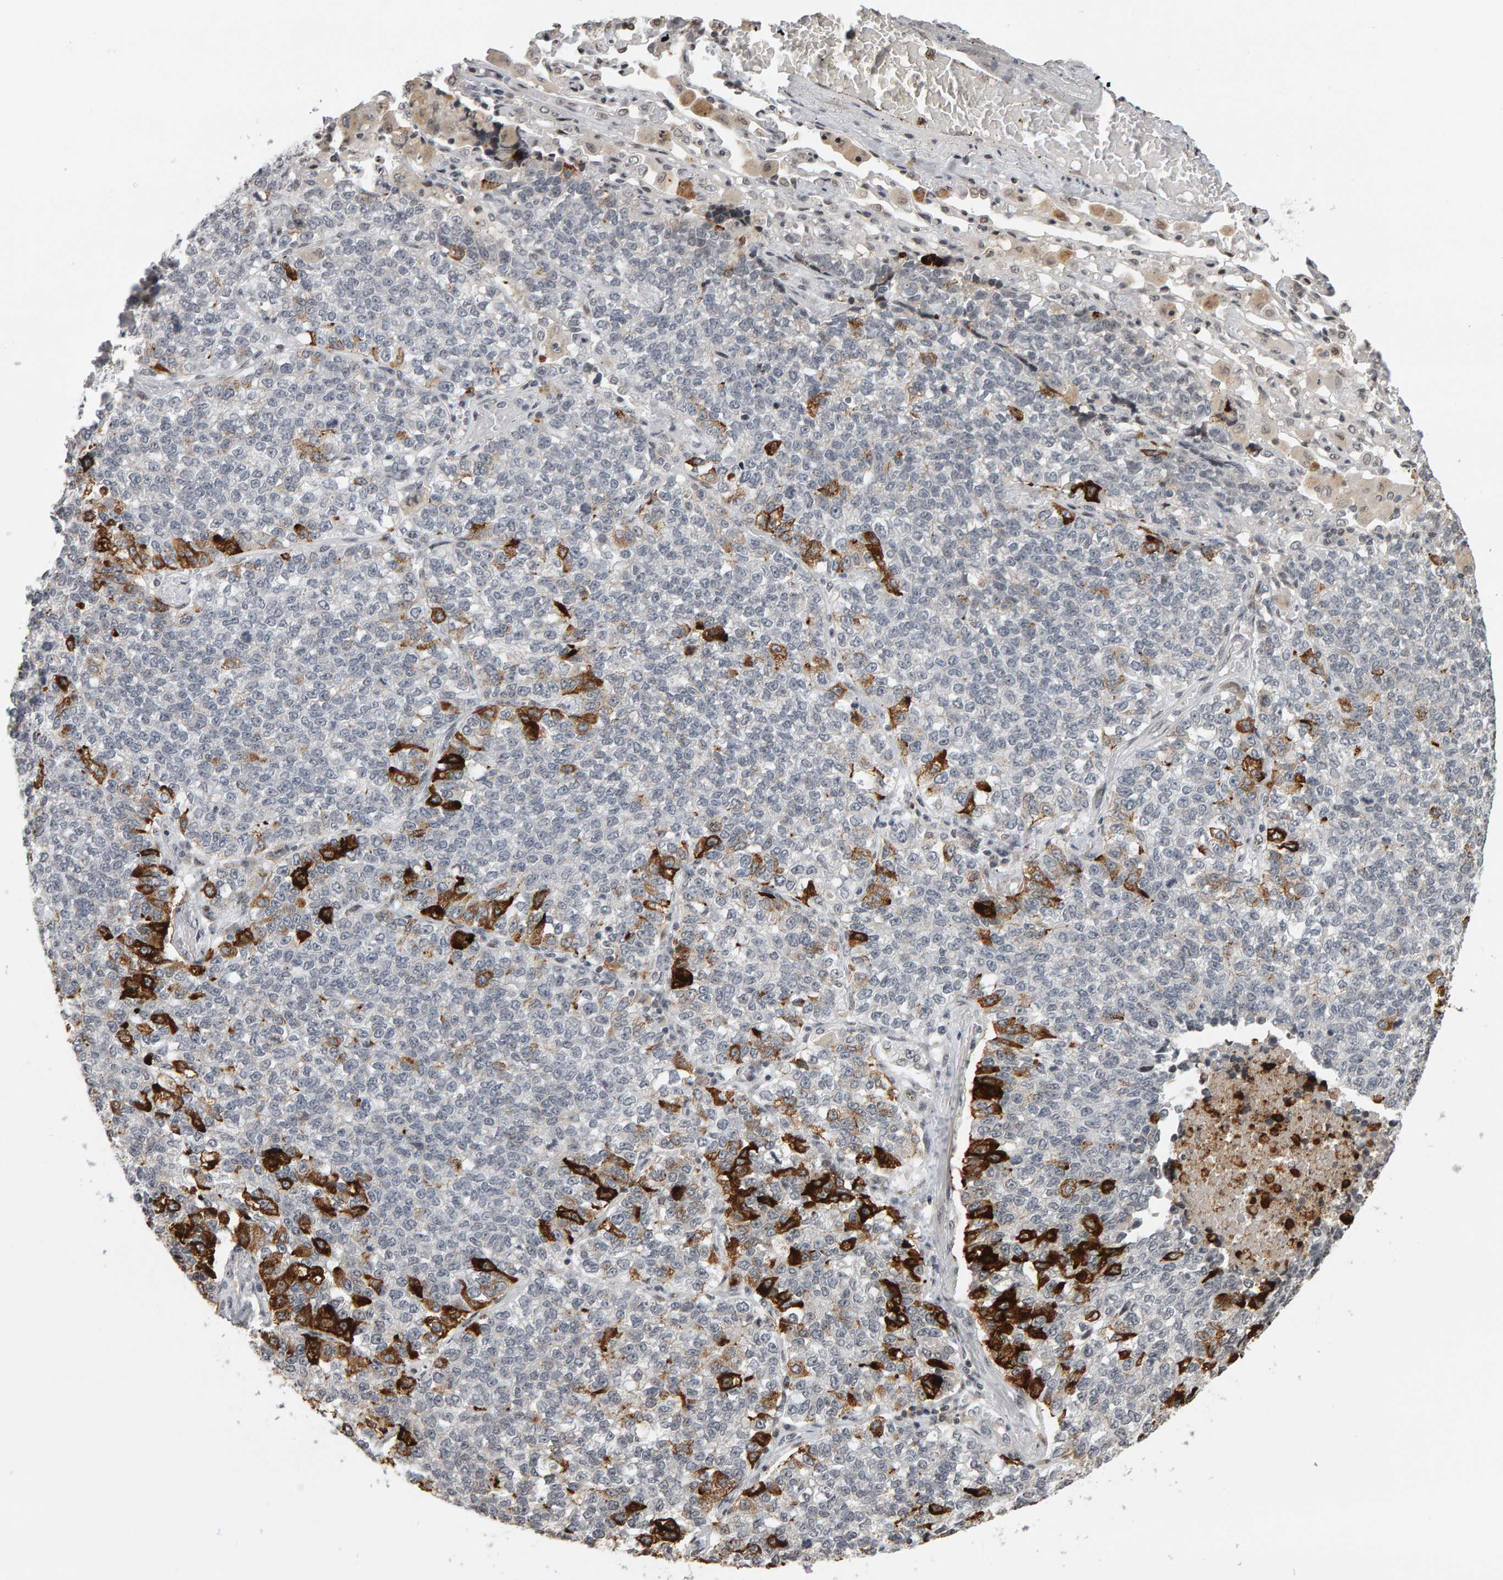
{"staining": {"intensity": "strong", "quantity": "<25%", "location": "cytoplasmic/membranous"}, "tissue": "lung cancer", "cell_type": "Tumor cells", "image_type": "cancer", "snomed": [{"axis": "morphology", "description": "Adenocarcinoma, NOS"}, {"axis": "topography", "description": "Lung"}], "caption": "Tumor cells display medium levels of strong cytoplasmic/membranous expression in approximately <25% of cells in human adenocarcinoma (lung). The staining is performed using DAB (3,3'-diaminobenzidine) brown chromogen to label protein expression. The nuclei are counter-stained blue using hematoxylin.", "gene": "TRAM1", "patient": {"sex": "male", "age": 49}}